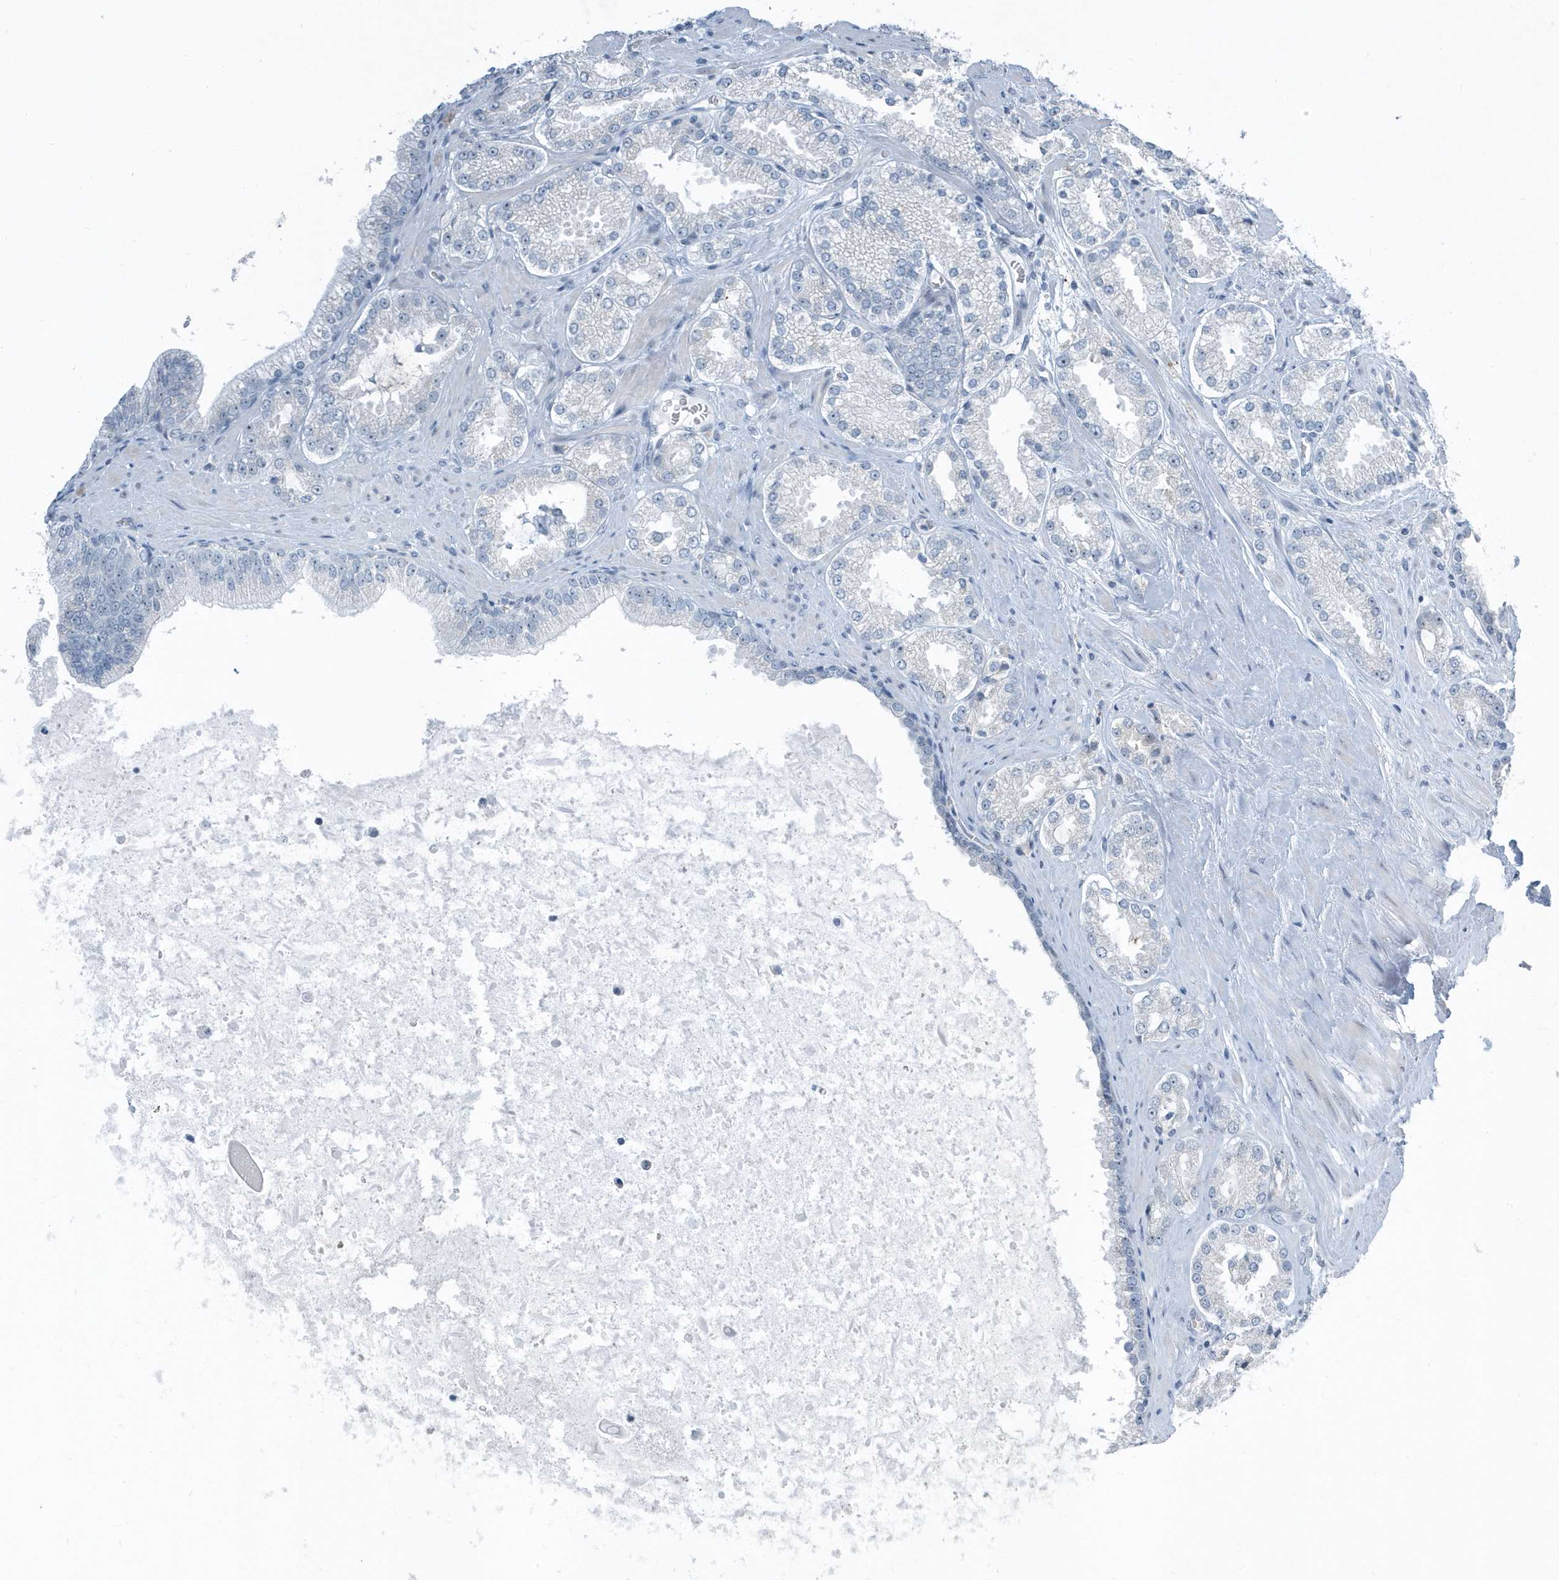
{"staining": {"intensity": "negative", "quantity": "none", "location": "none"}, "tissue": "prostate cancer", "cell_type": "Tumor cells", "image_type": "cancer", "snomed": [{"axis": "morphology", "description": "Adenocarcinoma, High grade"}, {"axis": "topography", "description": "Prostate"}], "caption": "Immunohistochemical staining of prostate cancer (high-grade adenocarcinoma) demonstrates no significant positivity in tumor cells.", "gene": "RPF2", "patient": {"sex": "male", "age": 73}}